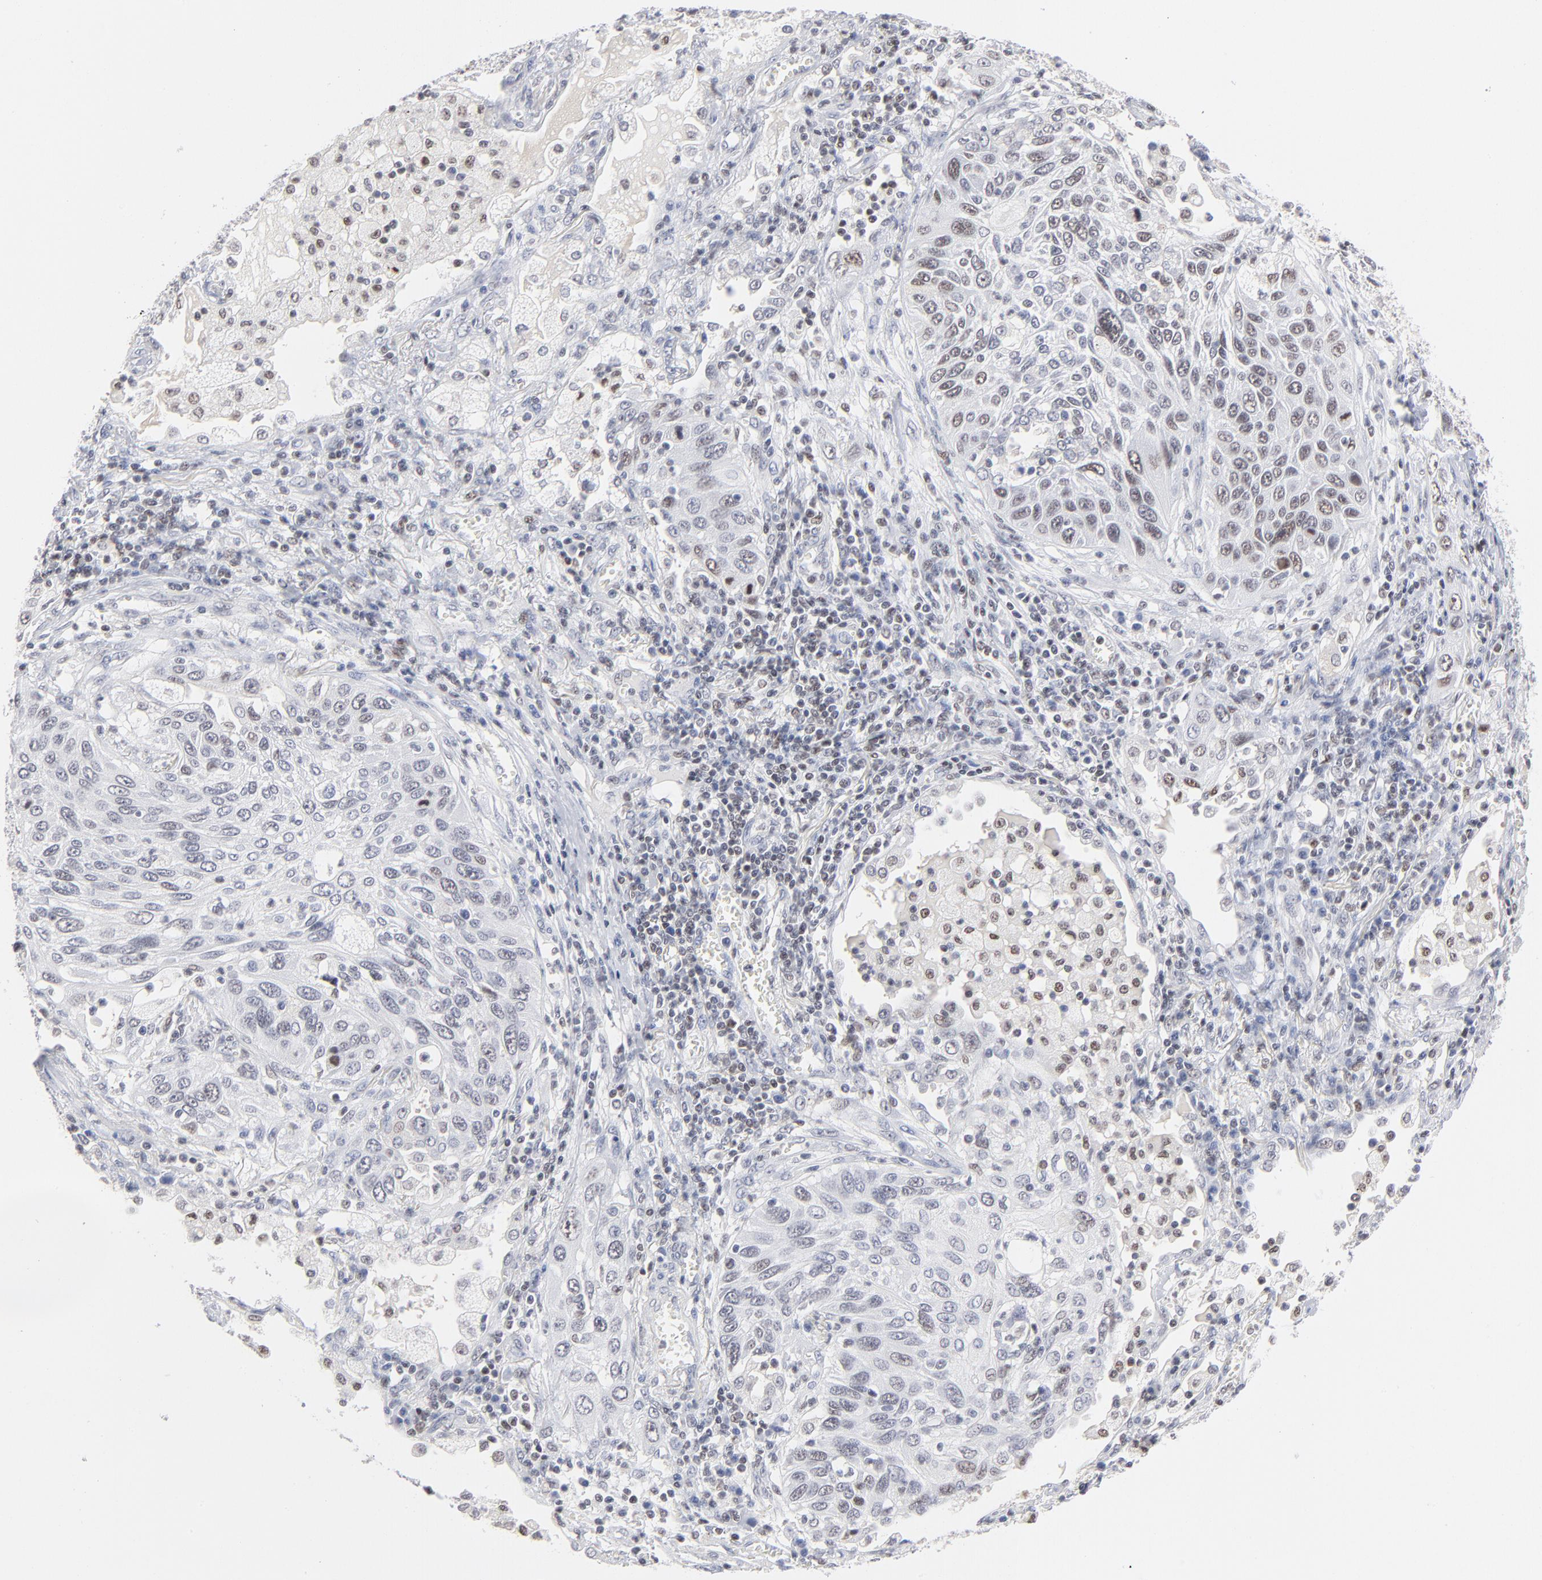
{"staining": {"intensity": "weak", "quantity": "<25%", "location": "nuclear"}, "tissue": "lung cancer", "cell_type": "Tumor cells", "image_type": "cancer", "snomed": [{"axis": "morphology", "description": "Squamous cell carcinoma, NOS"}, {"axis": "topography", "description": "Lung"}], "caption": "Immunohistochemical staining of human lung cancer demonstrates no significant expression in tumor cells.", "gene": "MAX", "patient": {"sex": "female", "age": 76}}